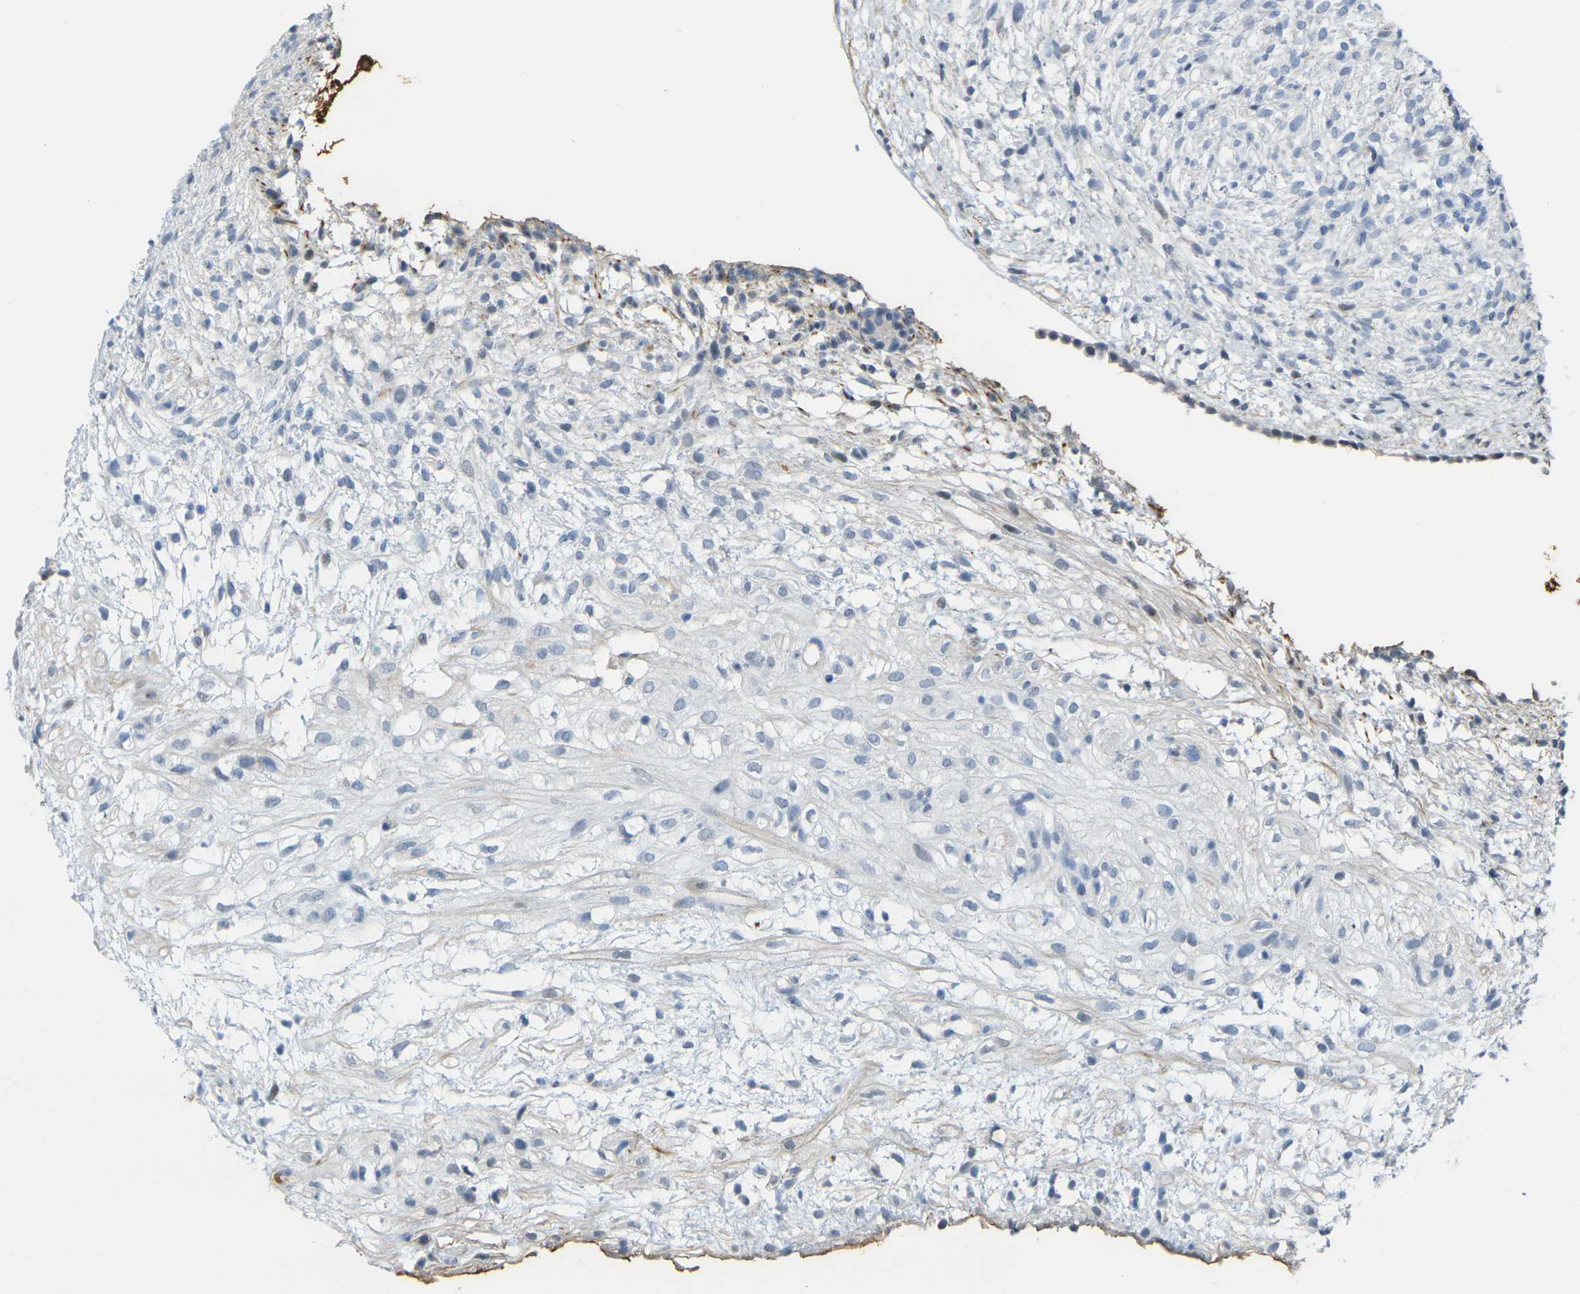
{"staining": {"intensity": "negative", "quantity": "none", "location": "none"}, "tissue": "ovary", "cell_type": "Ovarian stroma cells", "image_type": "normal", "snomed": [{"axis": "morphology", "description": "Normal tissue, NOS"}, {"axis": "morphology", "description": "Cyst, NOS"}, {"axis": "topography", "description": "Ovary"}], "caption": "The photomicrograph demonstrates no staining of ovarian stroma cells in normal ovary.", "gene": "OTOF", "patient": {"sex": "female", "age": 18}}